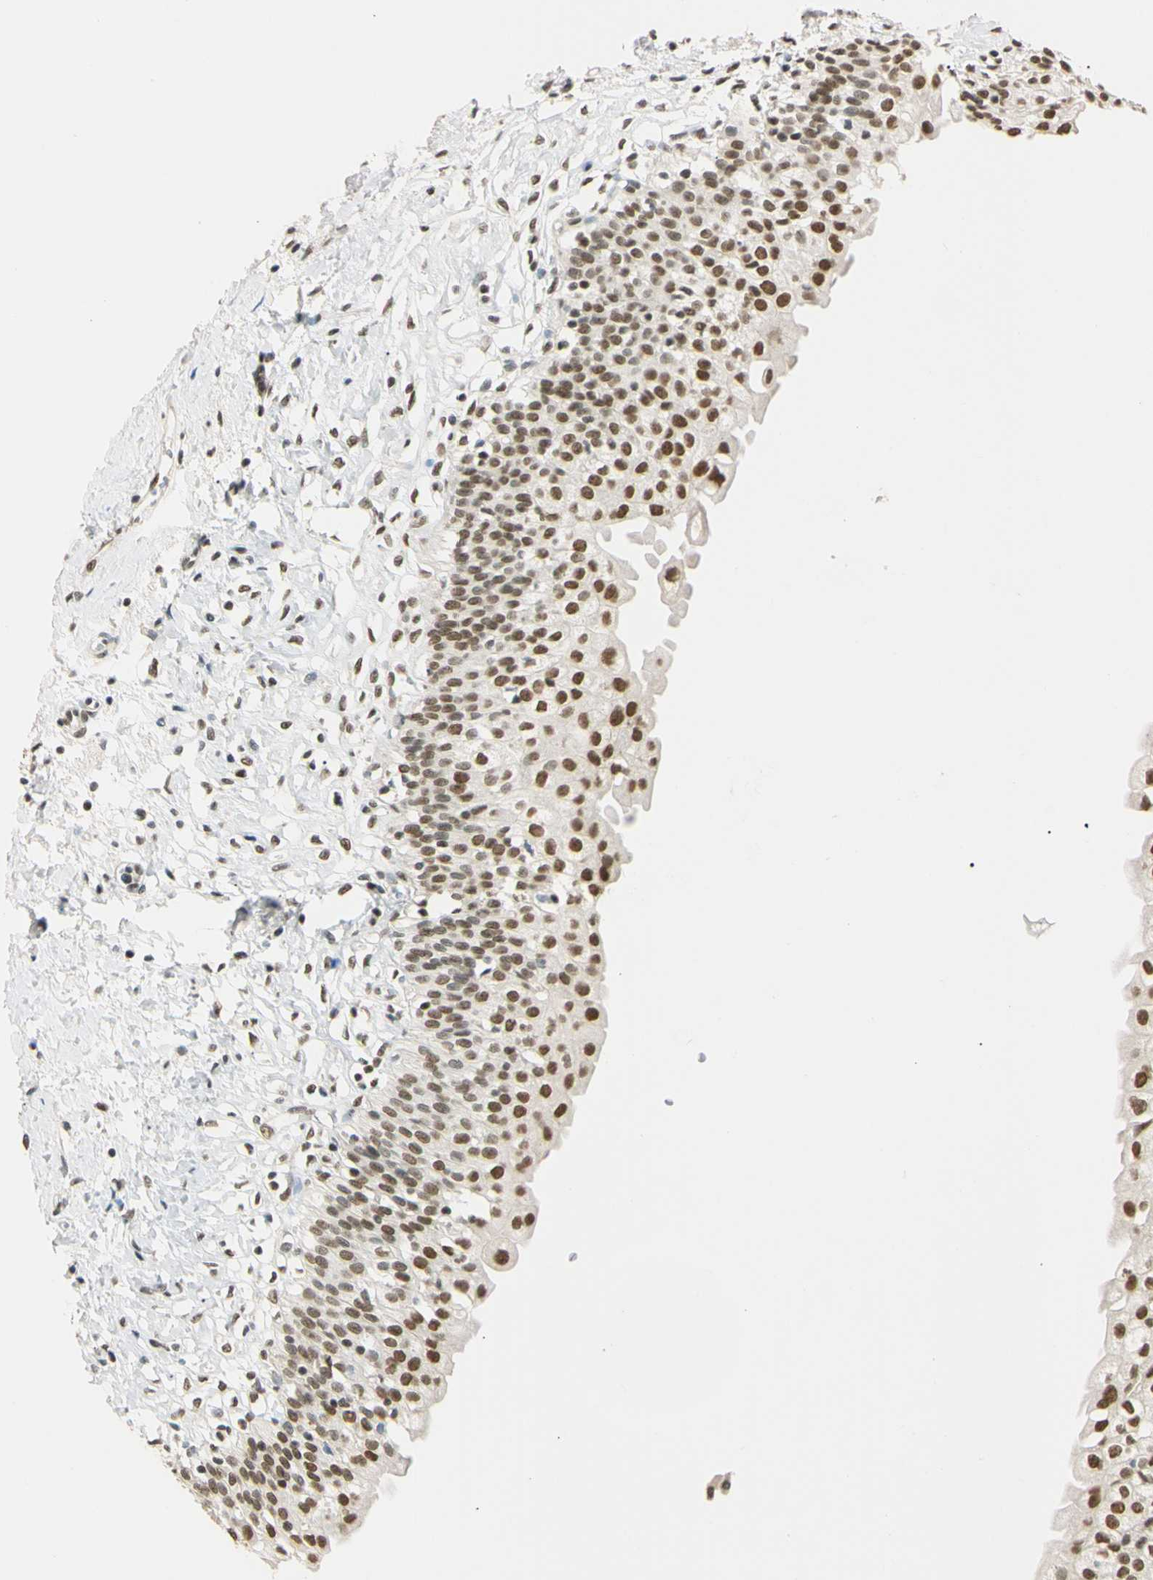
{"staining": {"intensity": "strong", "quantity": ">75%", "location": "nuclear"}, "tissue": "urinary bladder", "cell_type": "Urothelial cells", "image_type": "normal", "snomed": [{"axis": "morphology", "description": "Normal tissue, NOS"}, {"axis": "topography", "description": "Urinary bladder"}], "caption": "Urothelial cells demonstrate high levels of strong nuclear positivity in approximately >75% of cells in normal human urinary bladder. (DAB (3,3'-diaminobenzidine) = brown stain, brightfield microscopy at high magnification).", "gene": "SMARCA5", "patient": {"sex": "male", "age": 55}}